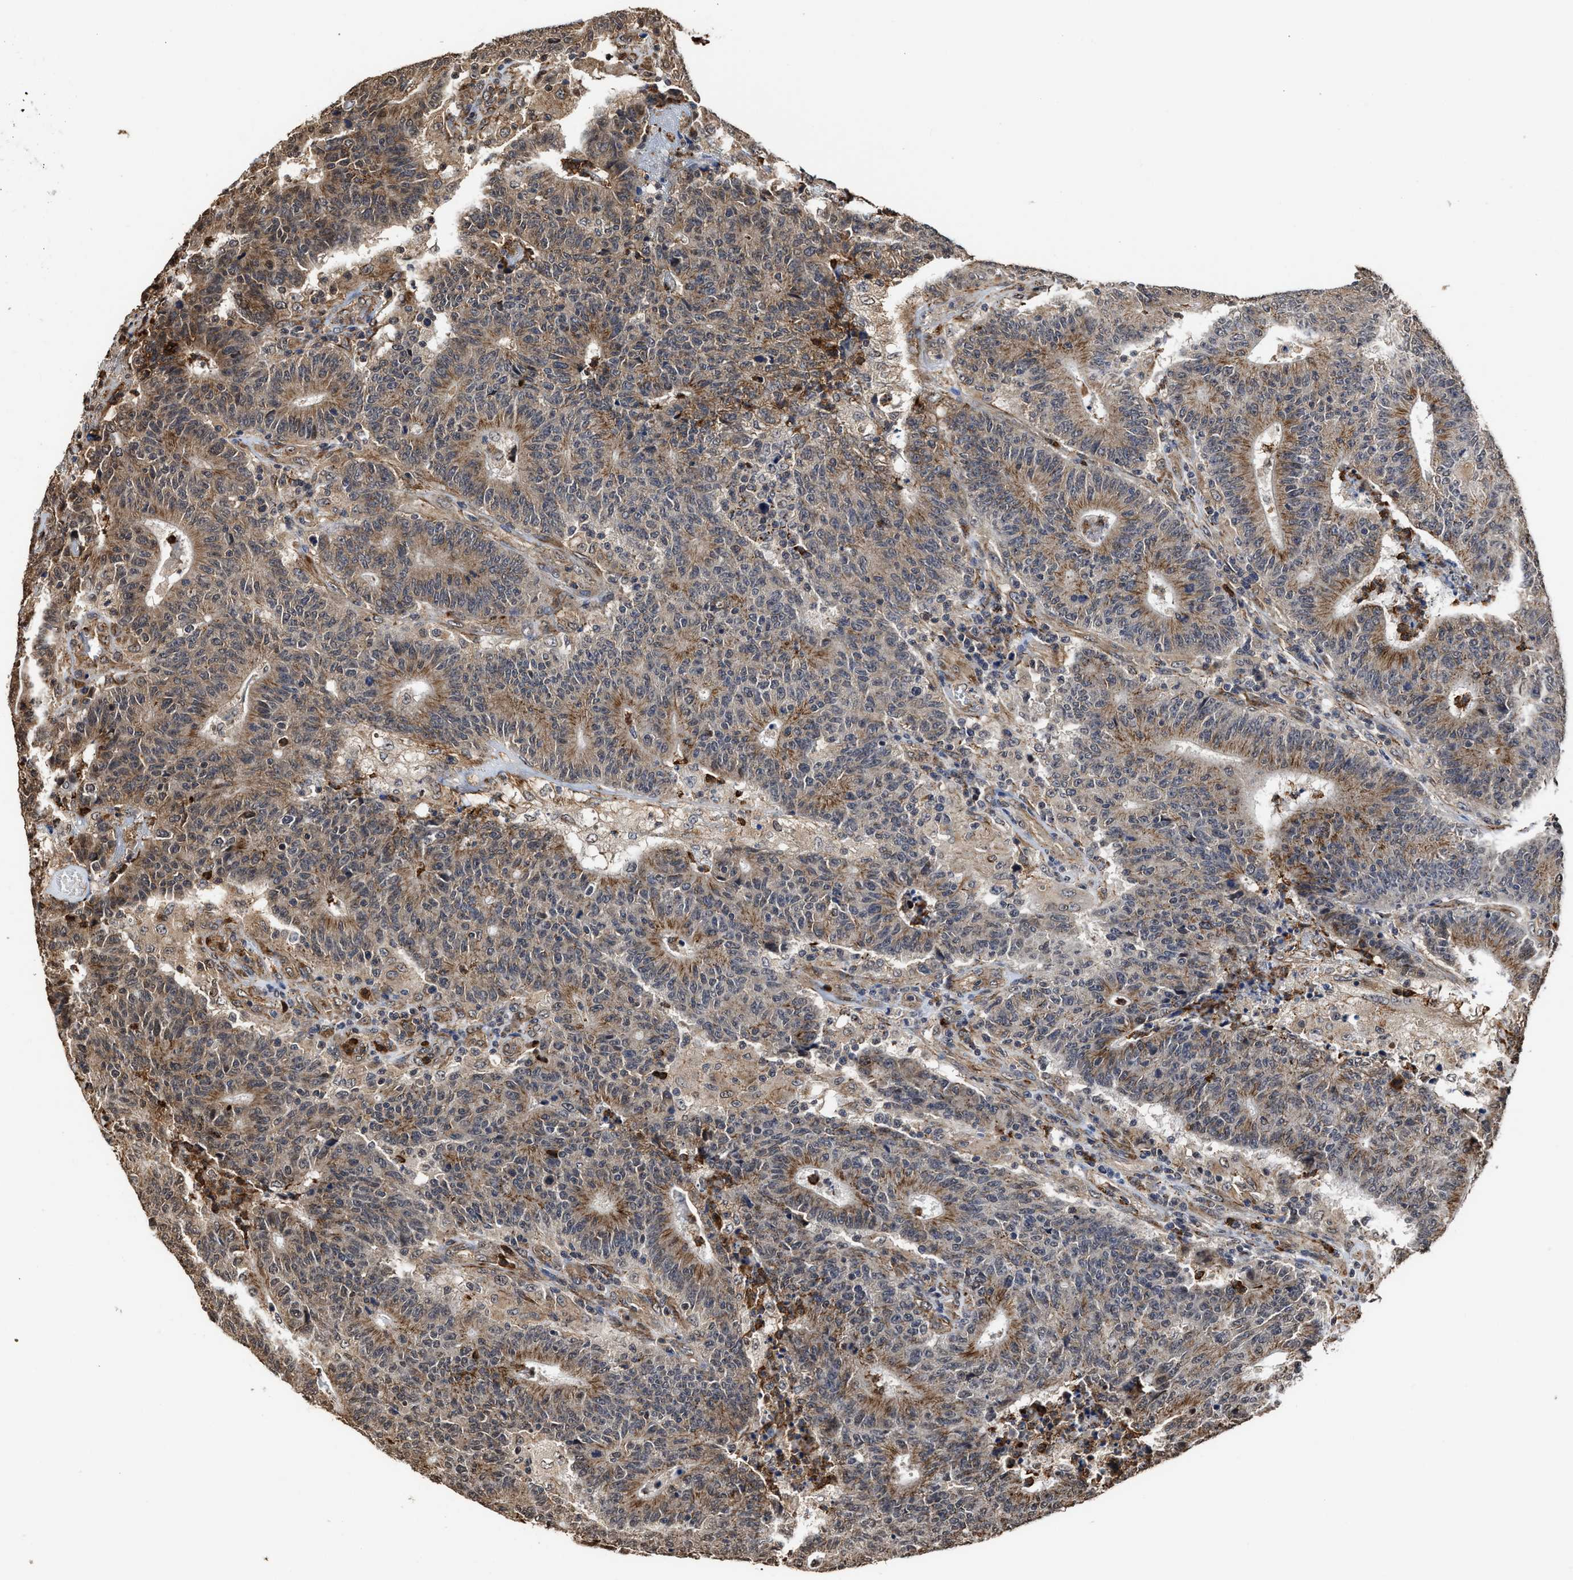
{"staining": {"intensity": "moderate", "quantity": ">75%", "location": "cytoplasmic/membranous"}, "tissue": "colorectal cancer", "cell_type": "Tumor cells", "image_type": "cancer", "snomed": [{"axis": "morphology", "description": "Normal tissue, NOS"}, {"axis": "morphology", "description": "Adenocarcinoma, NOS"}, {"axis": "topography", "description": "Colon"}], "caption": "The histopathology image reveals staining of colorectal cancer, revealing moderate cytoplasmic/membranous protein staining (brown color) within tumor cells.", "gene": "SEPTIN2", "patient": {"sex": "female", "age": 75}}